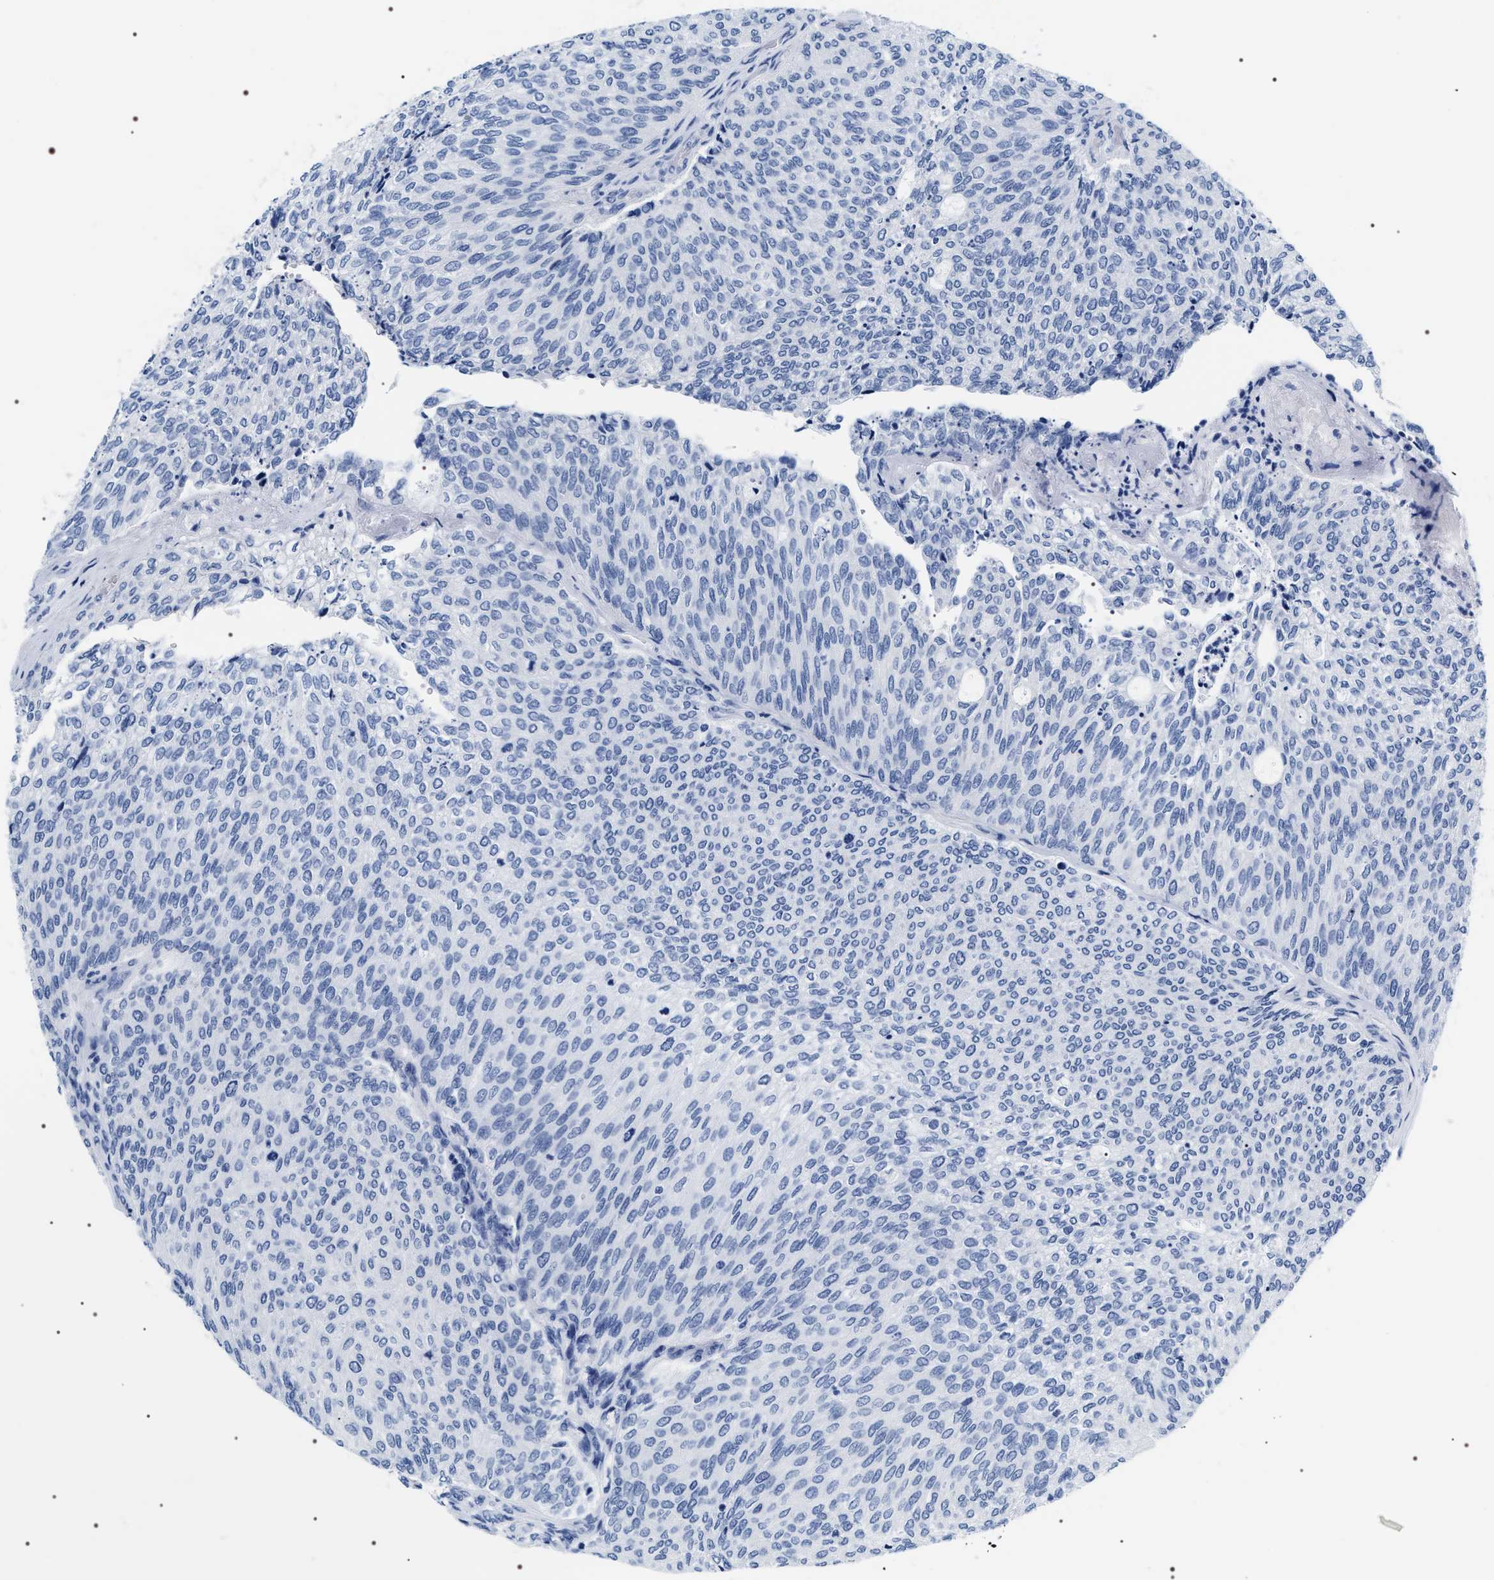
{"staining": {"intensity": "negative", "quantity": "none", "location": "none"}, "tissue": "urothelial cancer", "cell_type": "Tumor cells", "image_type": "cancer", "snomed": [{"axis": "morphology", "description": "Urothelial carcinoma, Low grade"}, {"axis": "topography", "description": "Urinary bladder"}], "caption": "Protein analysis of urothelial cancer exhibits no significant positivity in tumor cells.", "gene": "ADH4", "patient": {"sex": "female", "age": 79}}